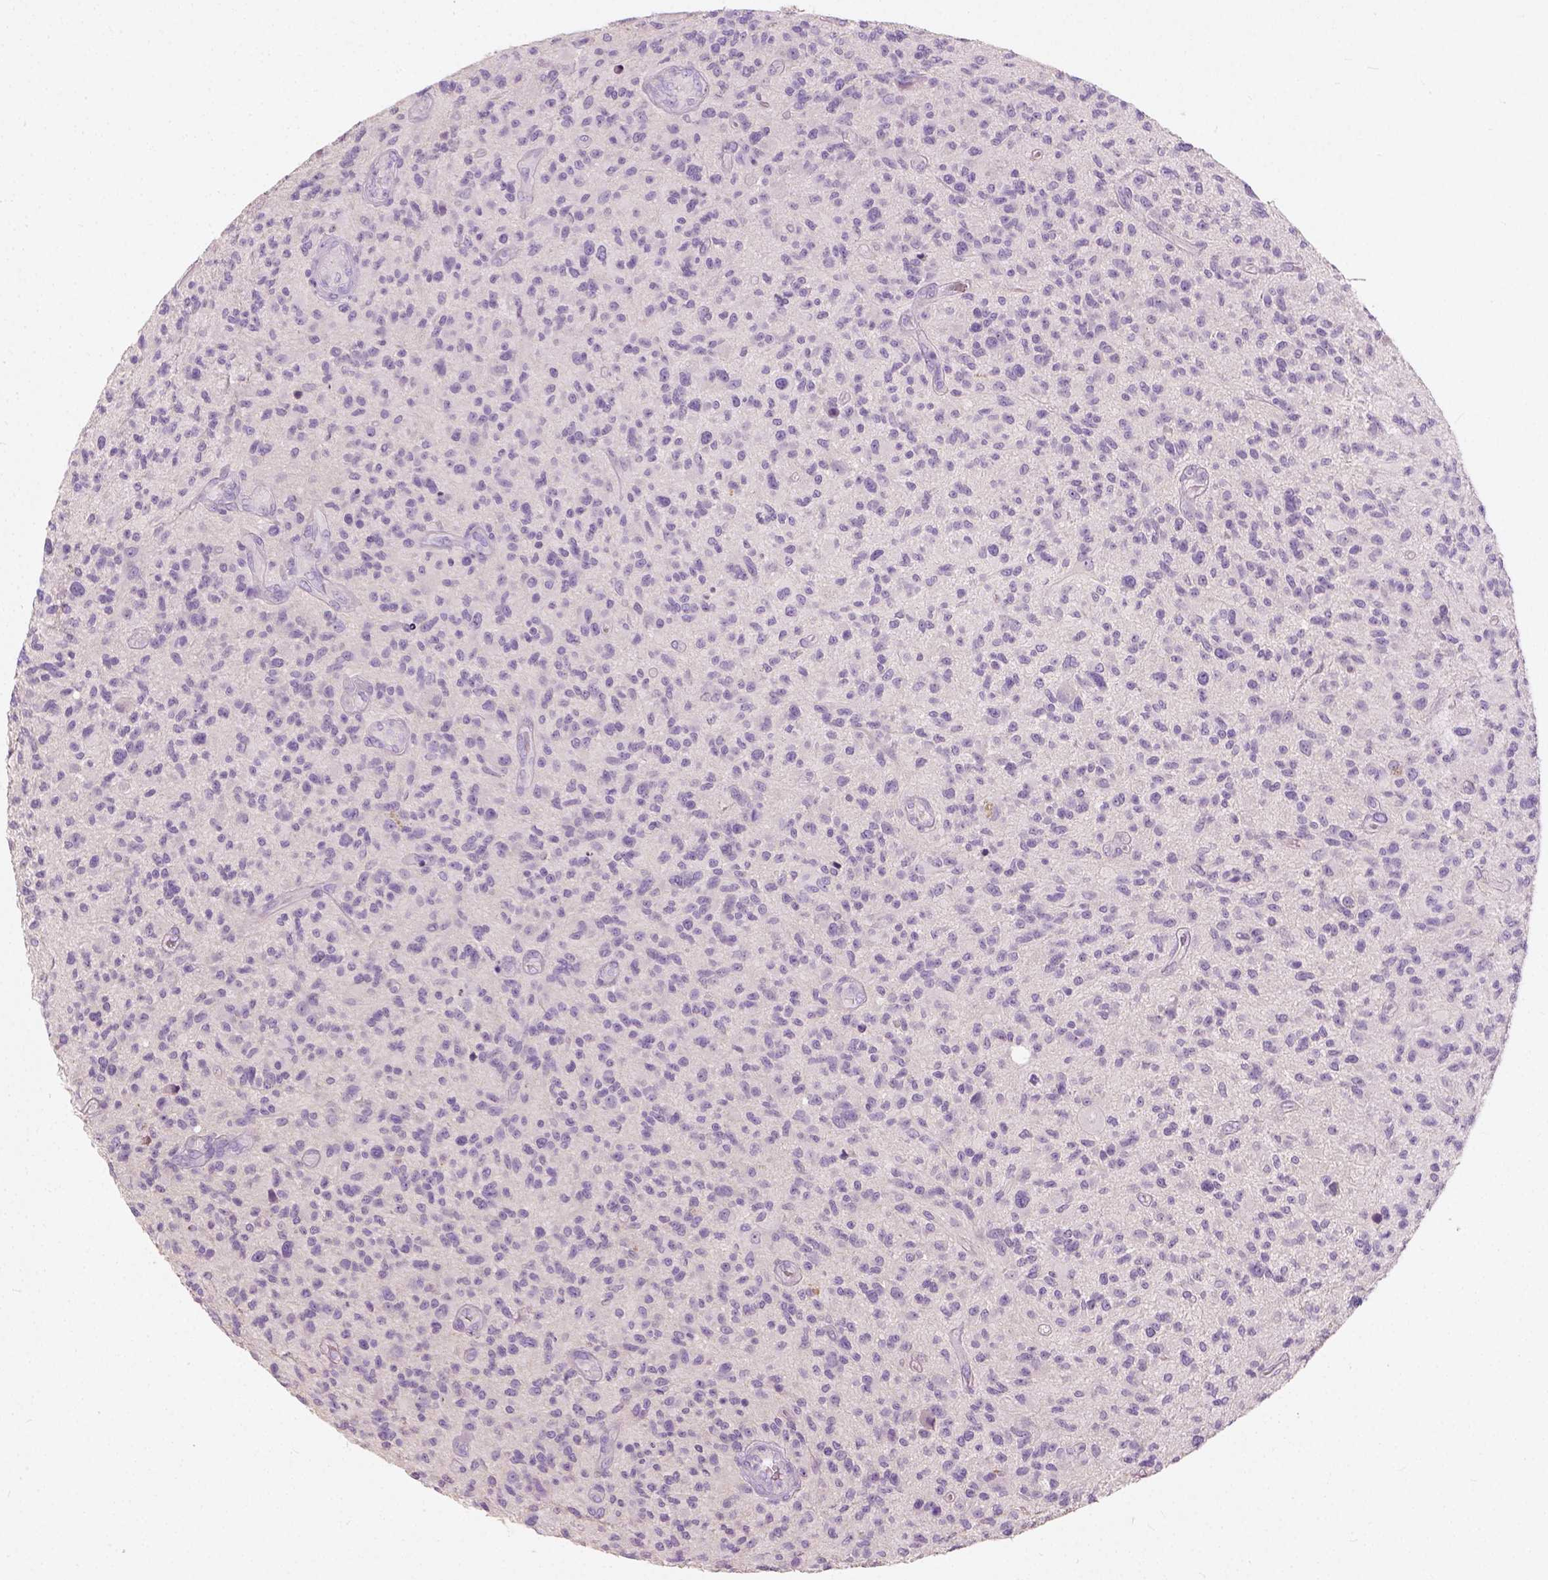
{"staining": {"intensity": "negative", "quantity": "none", "location": "none"}, "tissue": "glioma", "cell_type": "Tumor cells", "image_type": "cancer", "snomed": [{"axis": "morphology", "description": "Glioma, malignant, High grade"}, {"axis": "topography", "description": "Brain"}], "caption": "Immunohistochemistry (IHC) image of human glioma stained for a protein (brown), which exhibits no staining in tumor cells.", "gene": "DHCR24", "patient": {"sex": "male", "age": 47}}